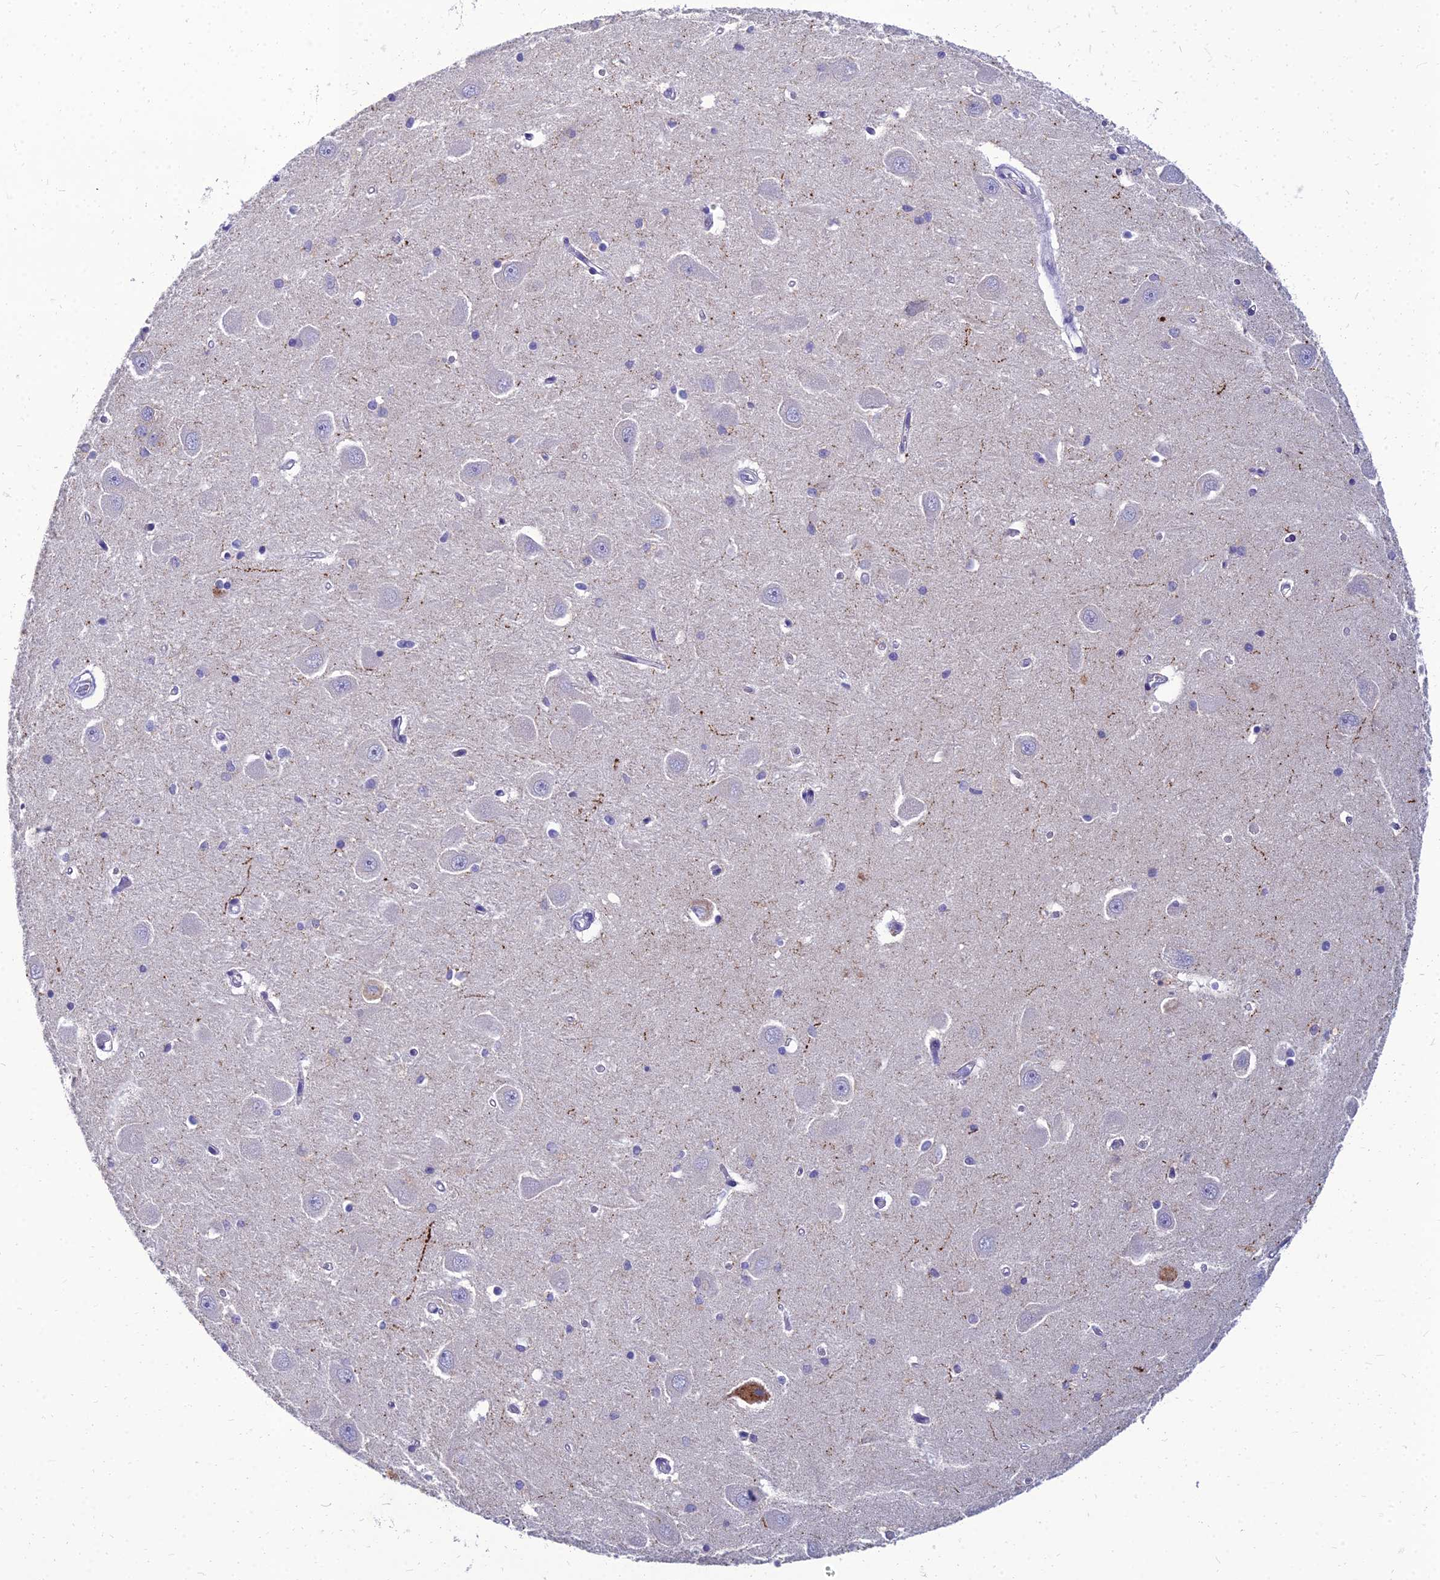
{"staining": {"intensity": "negative", "quantity": "none", "location": "none"}, "tissue": "hippocampus", "cell_type": "Glial cells", "image_type": "normal", "snomed": [{"axis": "morphology", "description": "Normal tissue, NOS"}, {"axis": "topography", "description": "Hippocampus"}], "caption": "Protein analysis of unremarkable hippocampus reveals no significant positivity in glial cells.", "gene": "NPY", "patient": {"sex": "male", "age": 45}}